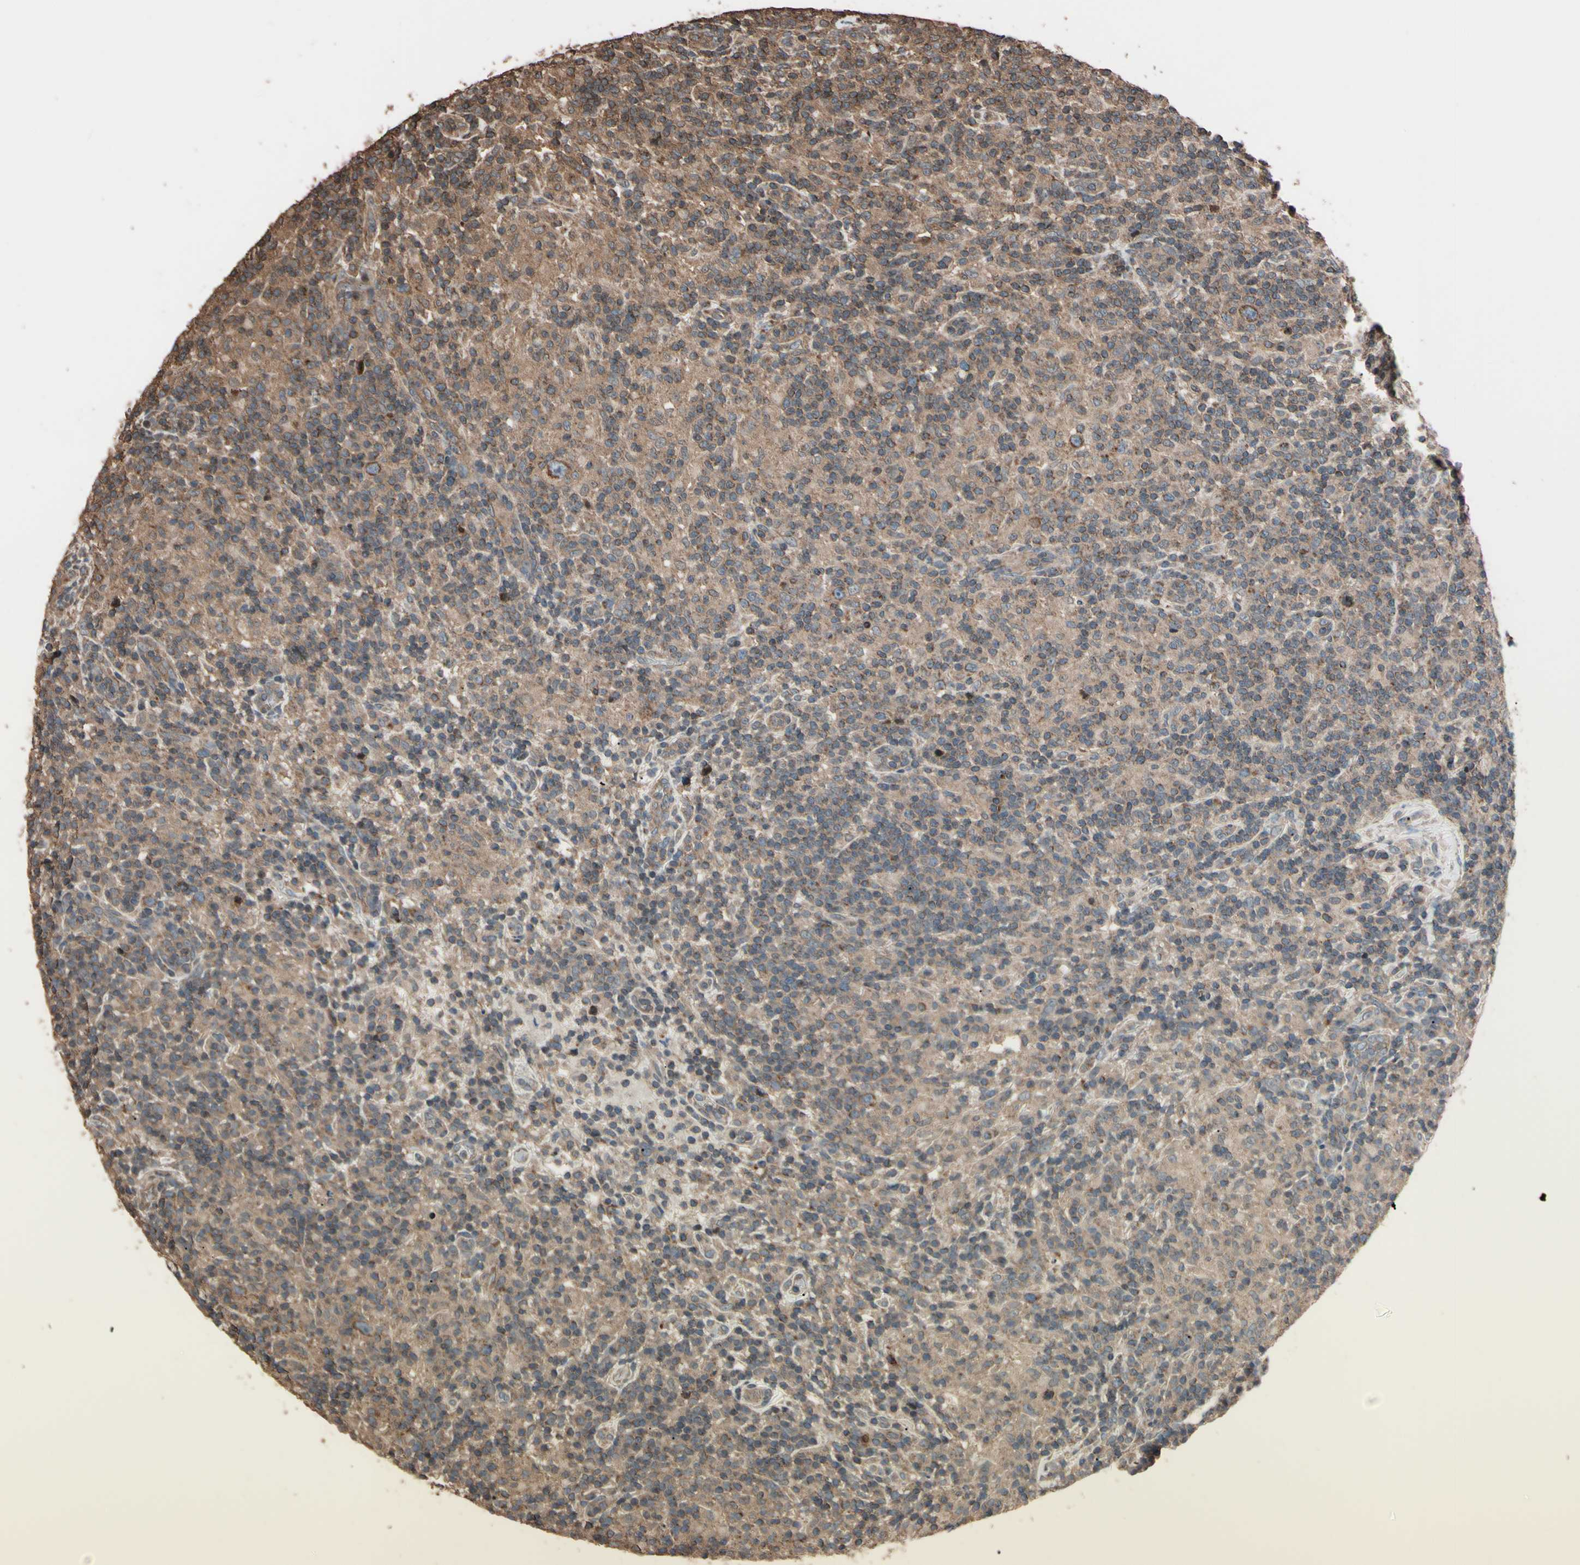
{"staining": {"intensity": "moderate", "quantity": ">75%", "location": "cytoplasmic/membranous"}, "tissue": "lymphoma", "cell_type": "Tumor cells", "image_type": "cancer", "snomed": [{"axis": "morphology", "description": "Hodgkin's disease, NOS"}, {"axis": "topography", "description": "Lymph node"}], "caption": "DAB immunohistochemical staining of Hodgkin's disease shows moderate cytoplasmic/membranous protein positivity in about >75% of tumor cells.", "gene": "TNFRSF1A", "patient": {"sex": "male", "age": 70}}